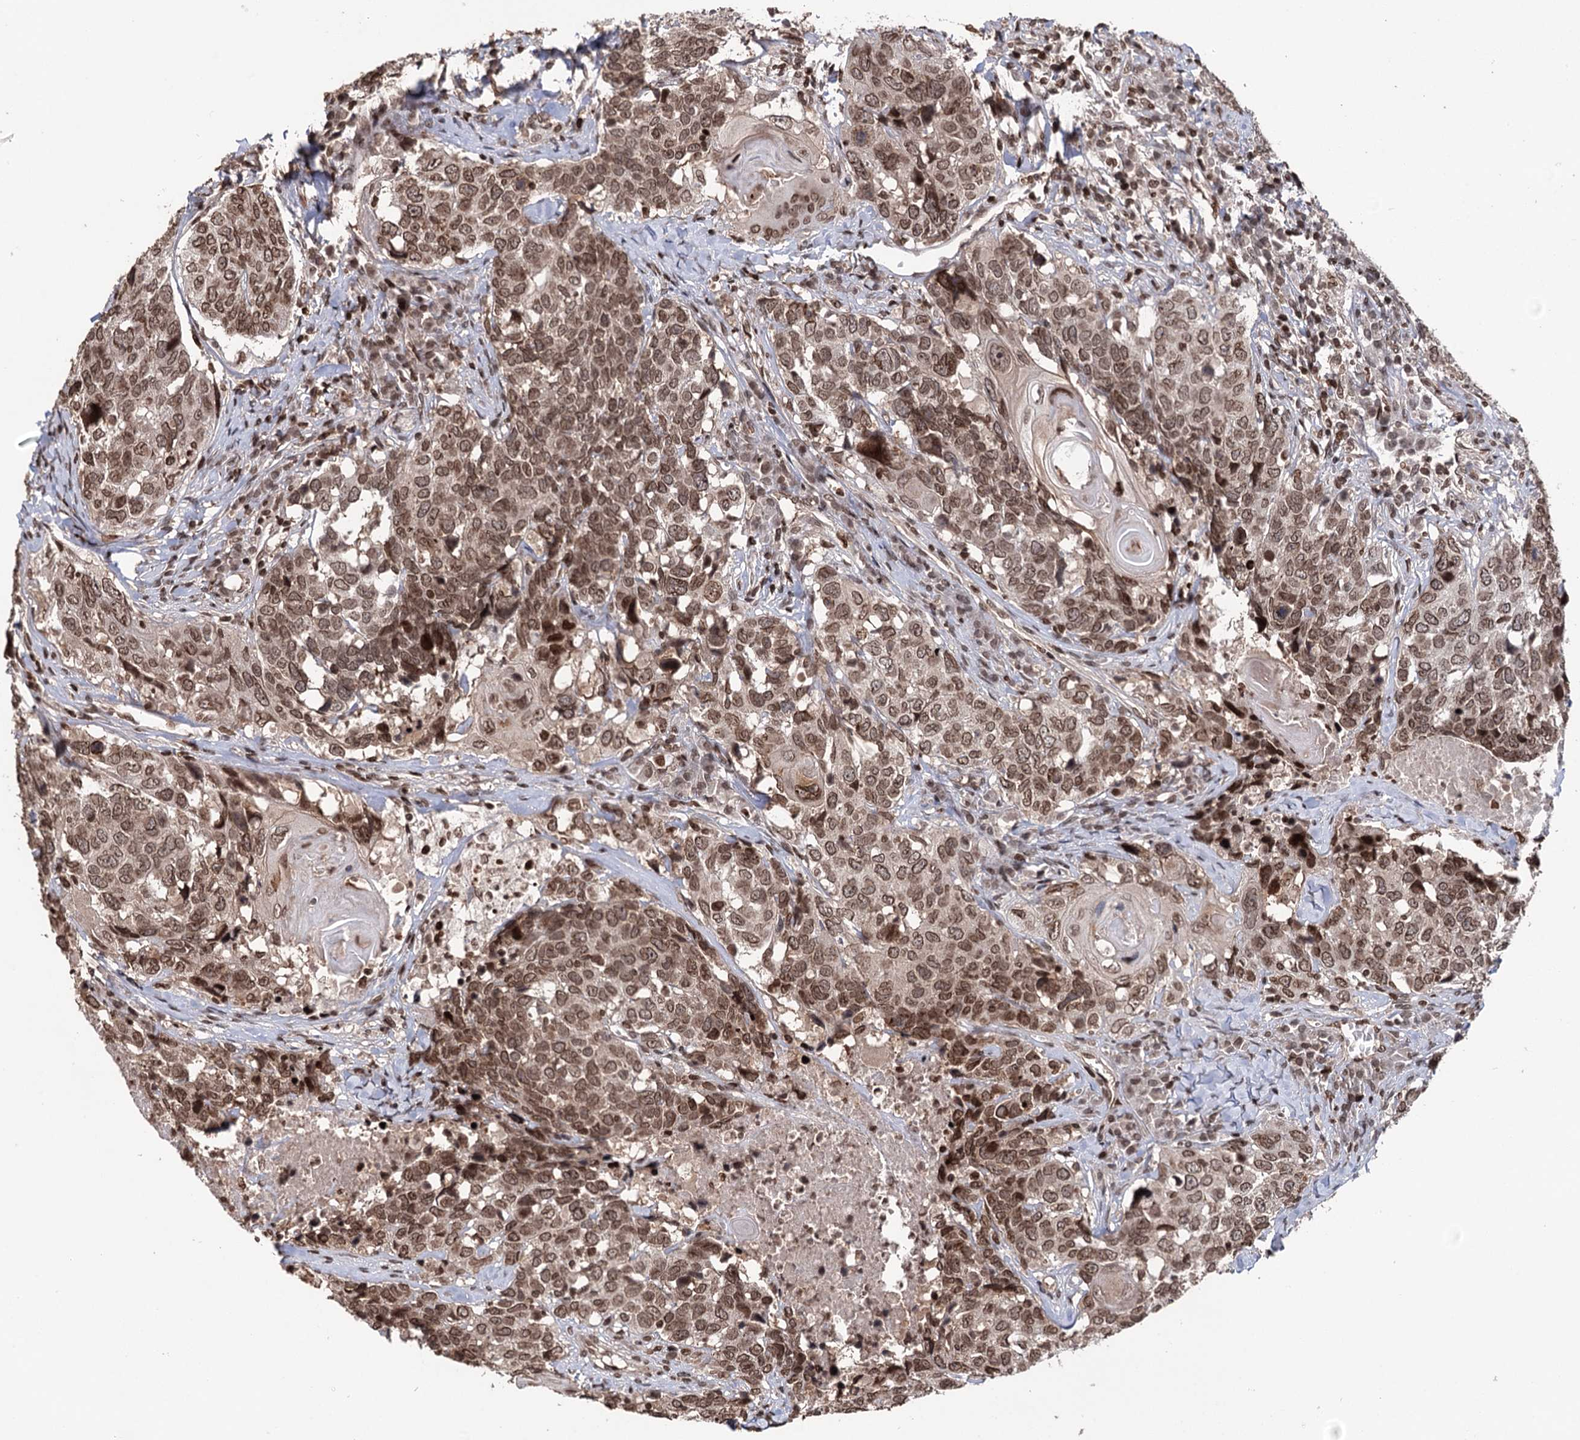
{"staining": {"intensity": "moderate", "quantity": ">75%", "location": "nuclear"}, "tissue": "head and neck cancer", "cell_type": "Tumor cells", "image_type": "cancer", "snomed": [{"axis": "morphology", "description": "Squamous cell carcinoma, NOS"}, {"axis": "topography", "description": "Head-Neck"}], "caption": "Moderate nuclear expression is seen in about >75% of tumor cells in head and neck cancer (squamous cell carcinoma).", "gene": "CCDC77", "patient": {"sex": "male", "age": 66}}